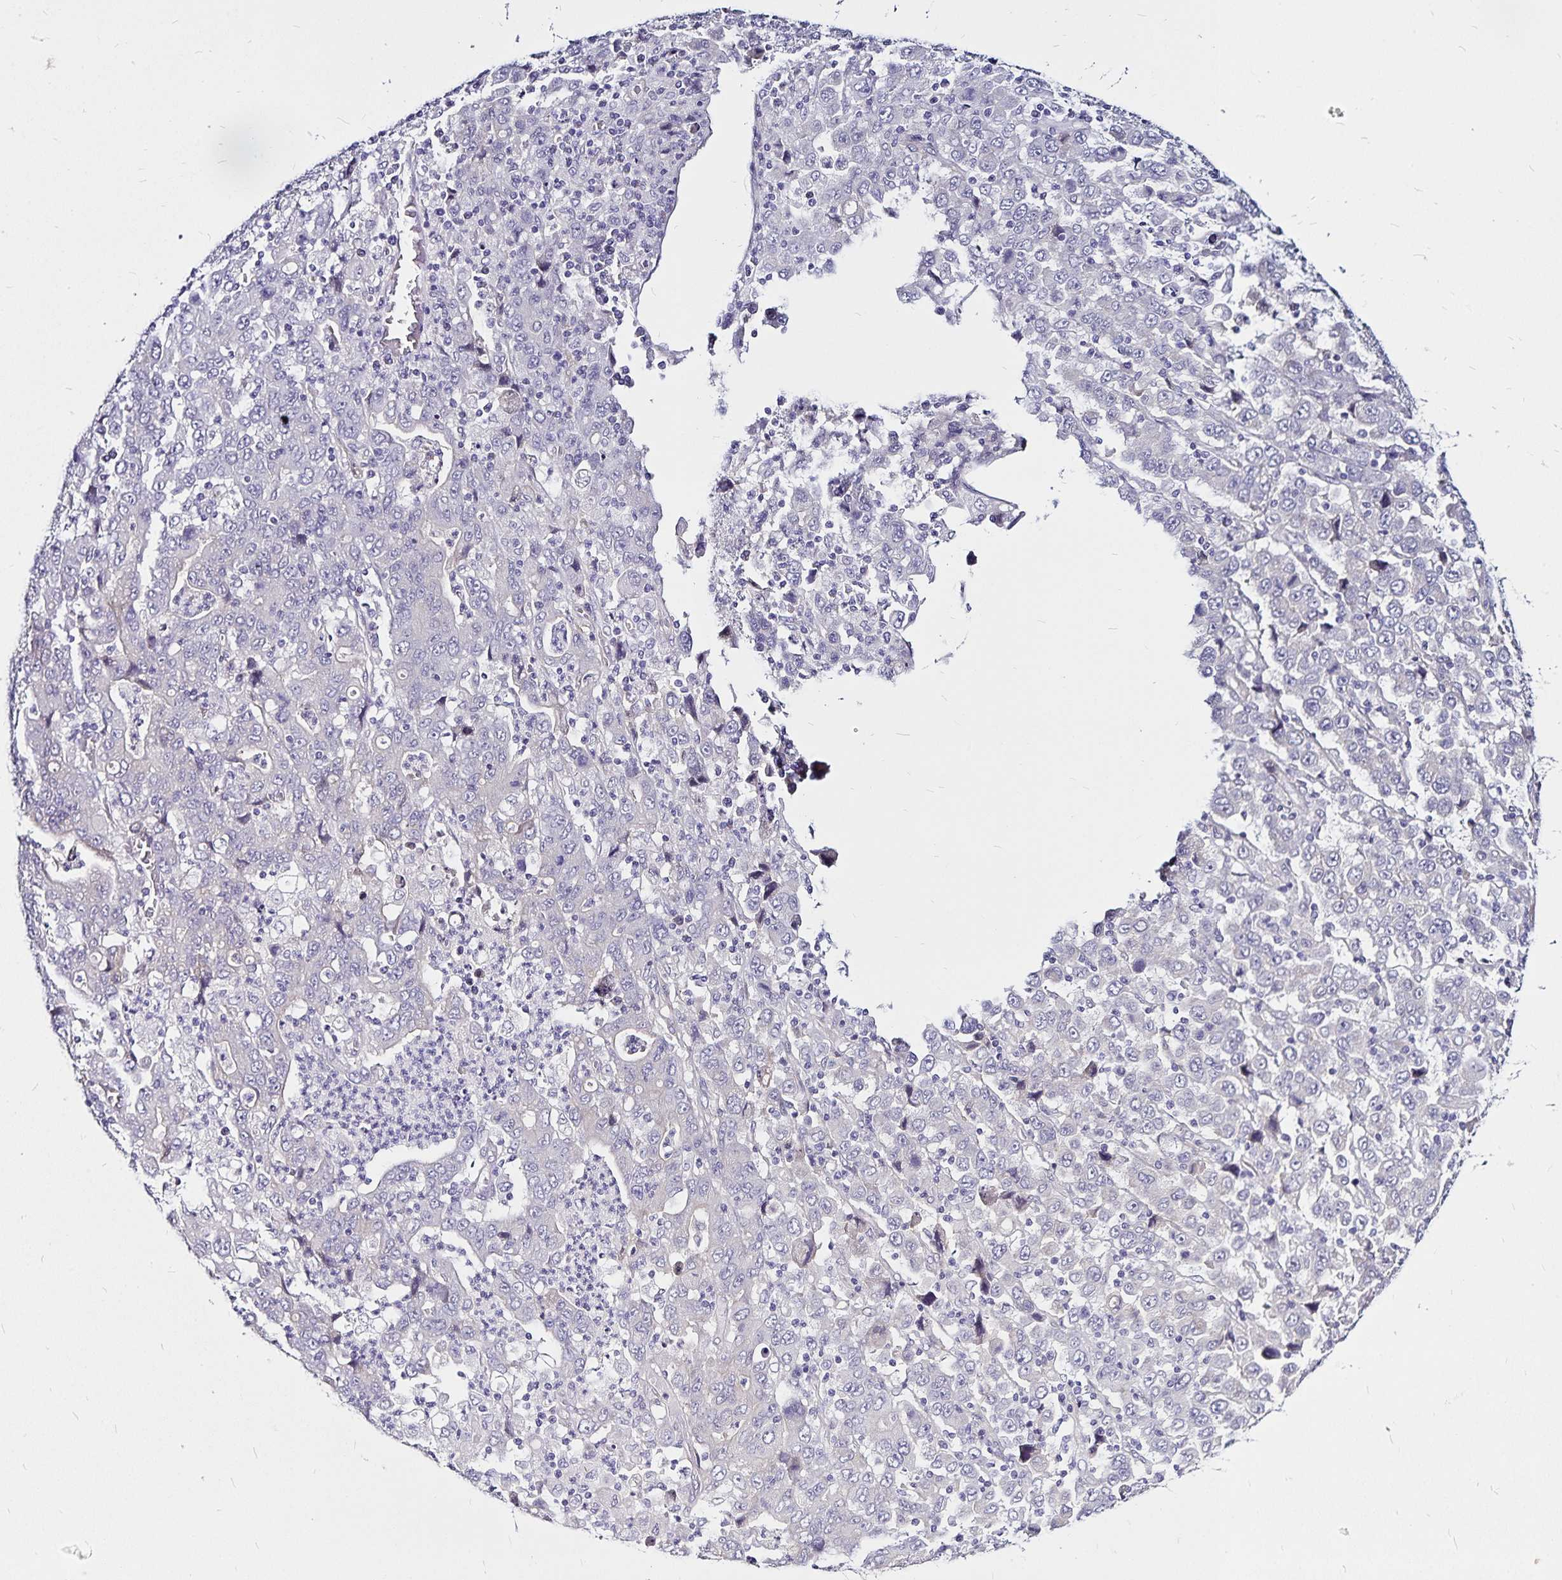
{"staining": {"intensity": "negative", "quantity": "none", "location": "none"}, "tissue": "stomach cancer", "cell_type": "Tumor cells", "image_type": "cancer", "snomed": [{"axis": "morphology", "description": "Adenocarcinoma, NOS"}, {"axis": "topography", "description": "Stomach, upper"}], "caption": "A histopathology image of stomach adenocarcinoma stained for a protein exhibits no brown staining in tumor cells. (DAB (3,3'-diaminobenzidine) immunohistochemistry (IHC) visualized using brightfield microscopy, high magnification).", "gene": "GNG12", "patient": {"sex": "male", "age": 69}}